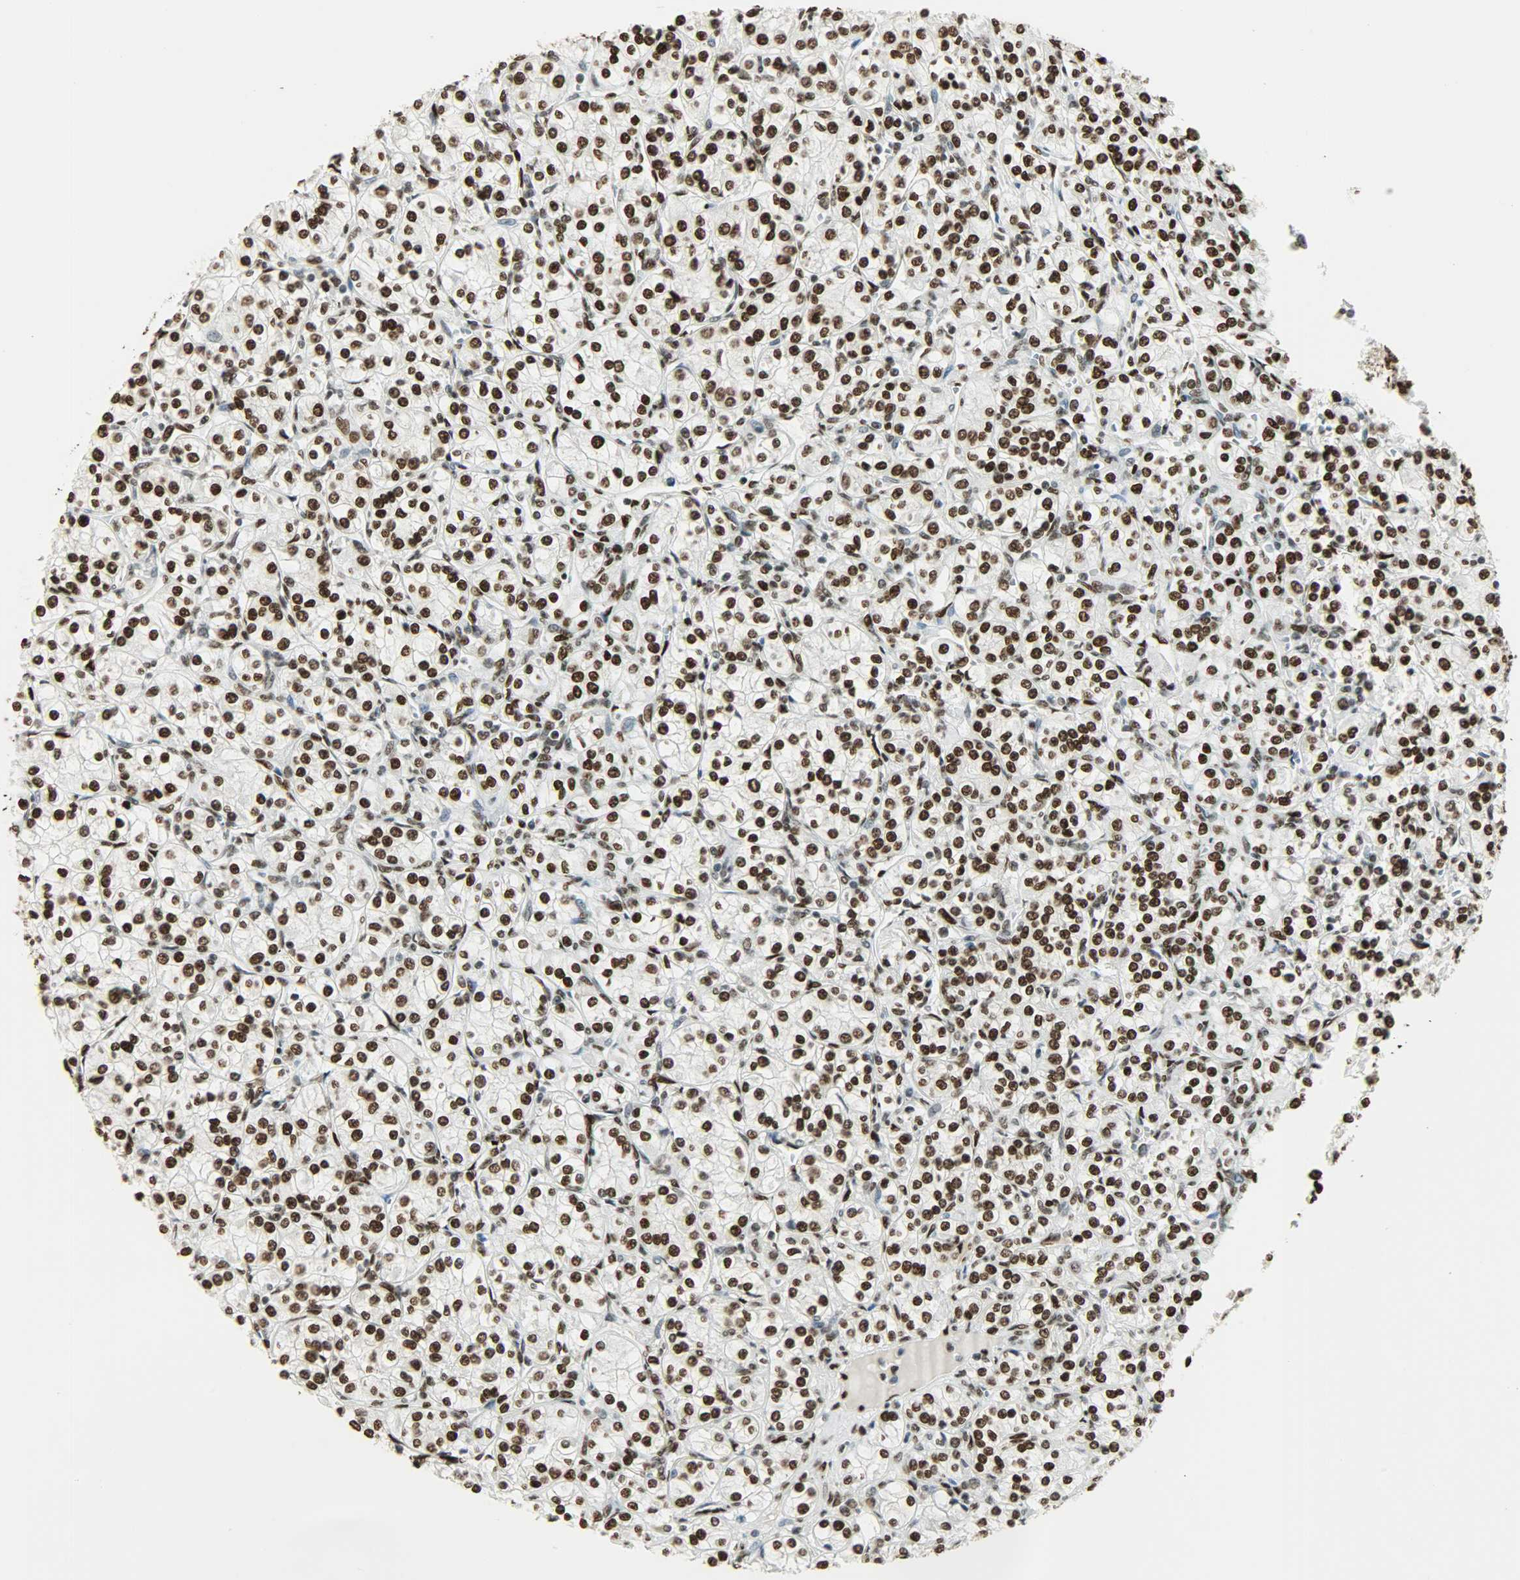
{"staining": {"intensity": "strong", "quantity": ">75%", "location": "nuclear"}, "tissue": "renal cancer", "cell_type": "Tumor cells", "image_type": "cancer", "snomed": [{"axis": "morphology", "description": "Adenocarcinoma, NOS"}, {"axis": "topography", "description": "Kidney"}], "caption": "Renal cancer was stained to show a protein in brown. There is high levels of strong nuclear expression in about >75% of tumor cells.", "gene": "MYEF2", "patient": {"sex": "male", "age": 77}}